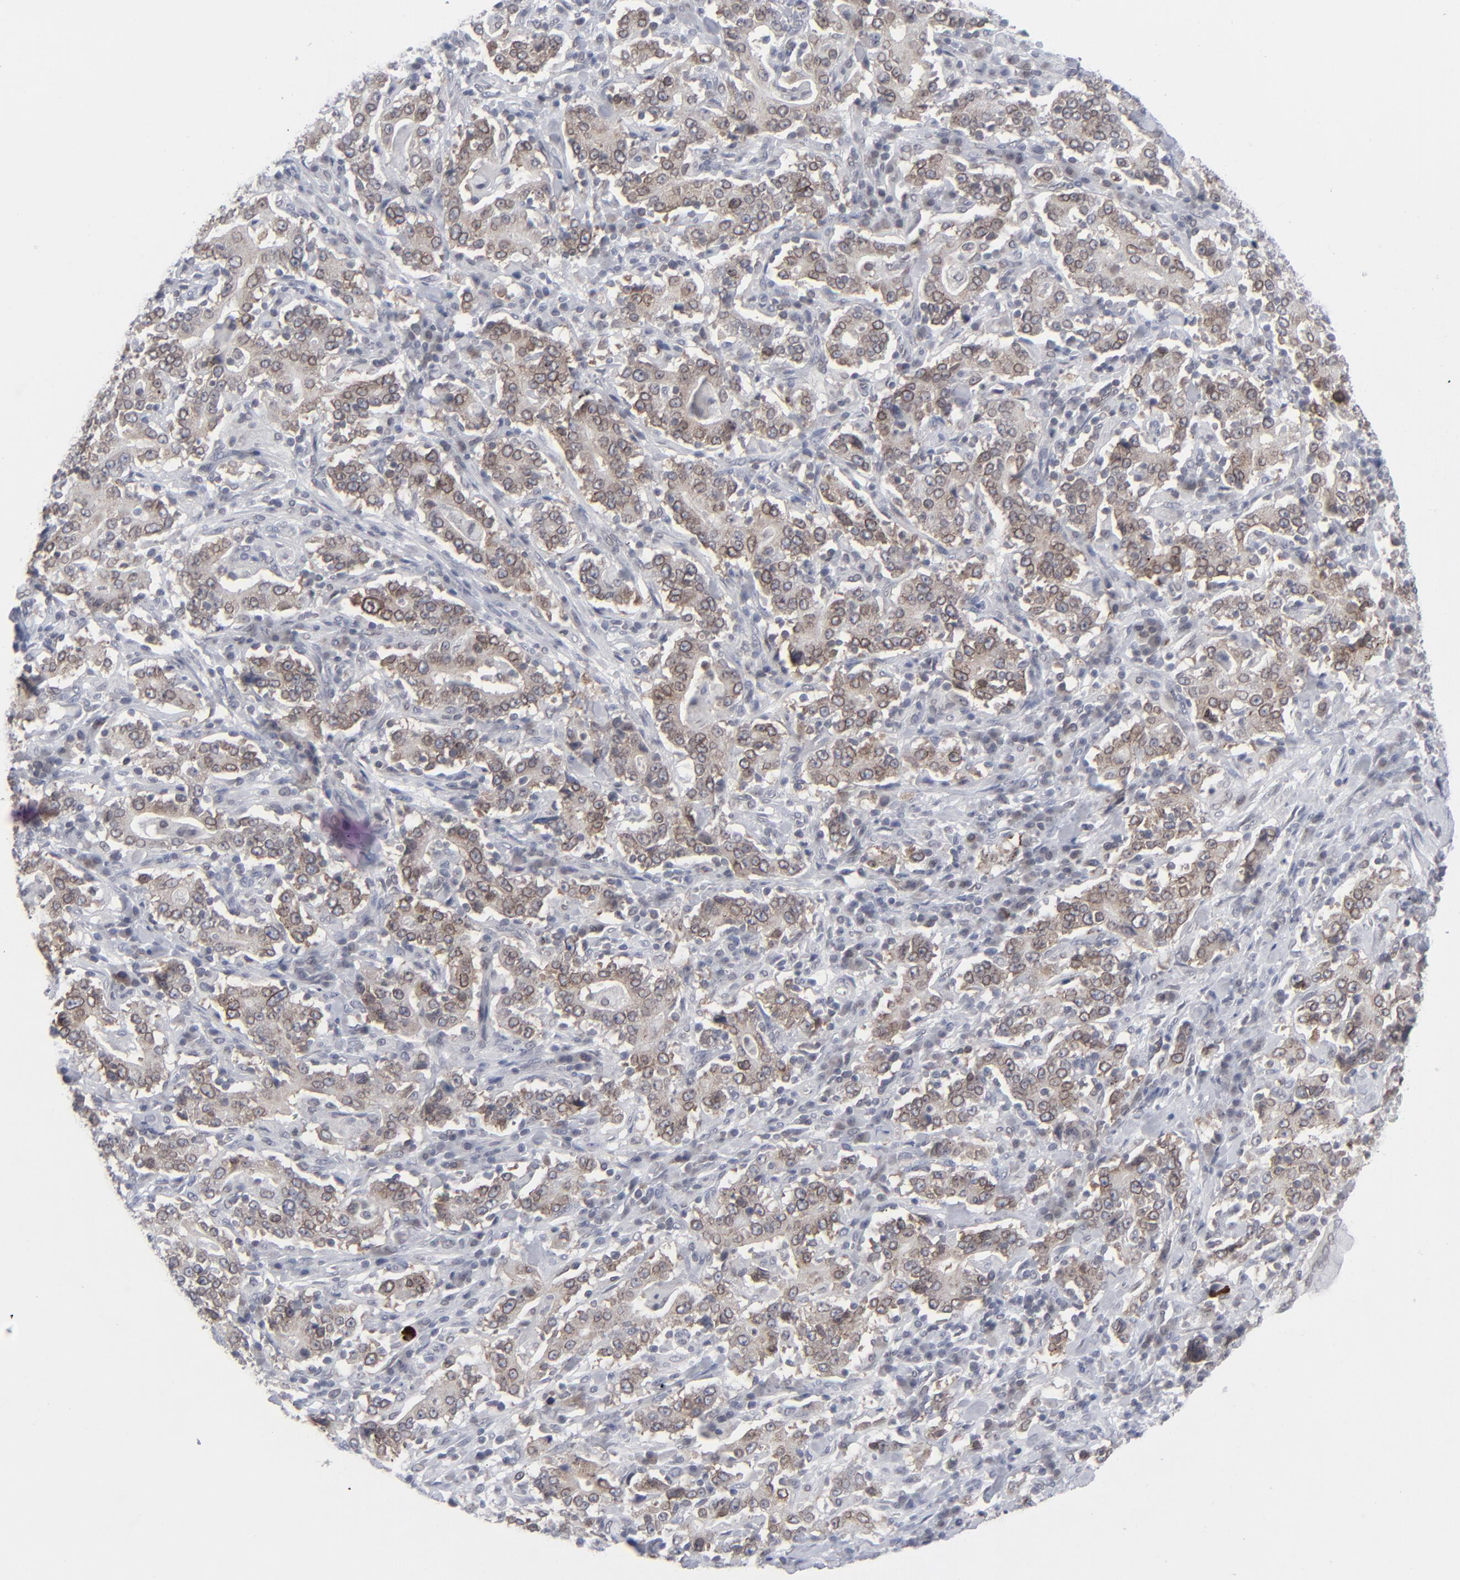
{"staining": {"intensity": "moderate", "quantity": "25%-75%", "location": "cytoplasmic/membranous,nuclear"}, "tissue": "stomach cancer", "cell_type": "Tumor cells", "image_type": "cancer", "snomed": [{"axis": "morphology", "description": "Normal tissue, NOS"}, {"axis": "morphology", "description": "Adenocarcinoma, NOS"}, {"axis": "topography", "description": "Stomach, upper"}, {"axis": "topography", "description": "Stomach"}], "caption": "Stomach cancer (adenocarcinoma) was stained to show a protein in brown. There is medium levels of moderate cytoplasmic/membranous and nuclear expression in approximately 25%-75% of tumor cells.", "gene": "NUP88", "patient": {"sex": "male", "age": 59}}